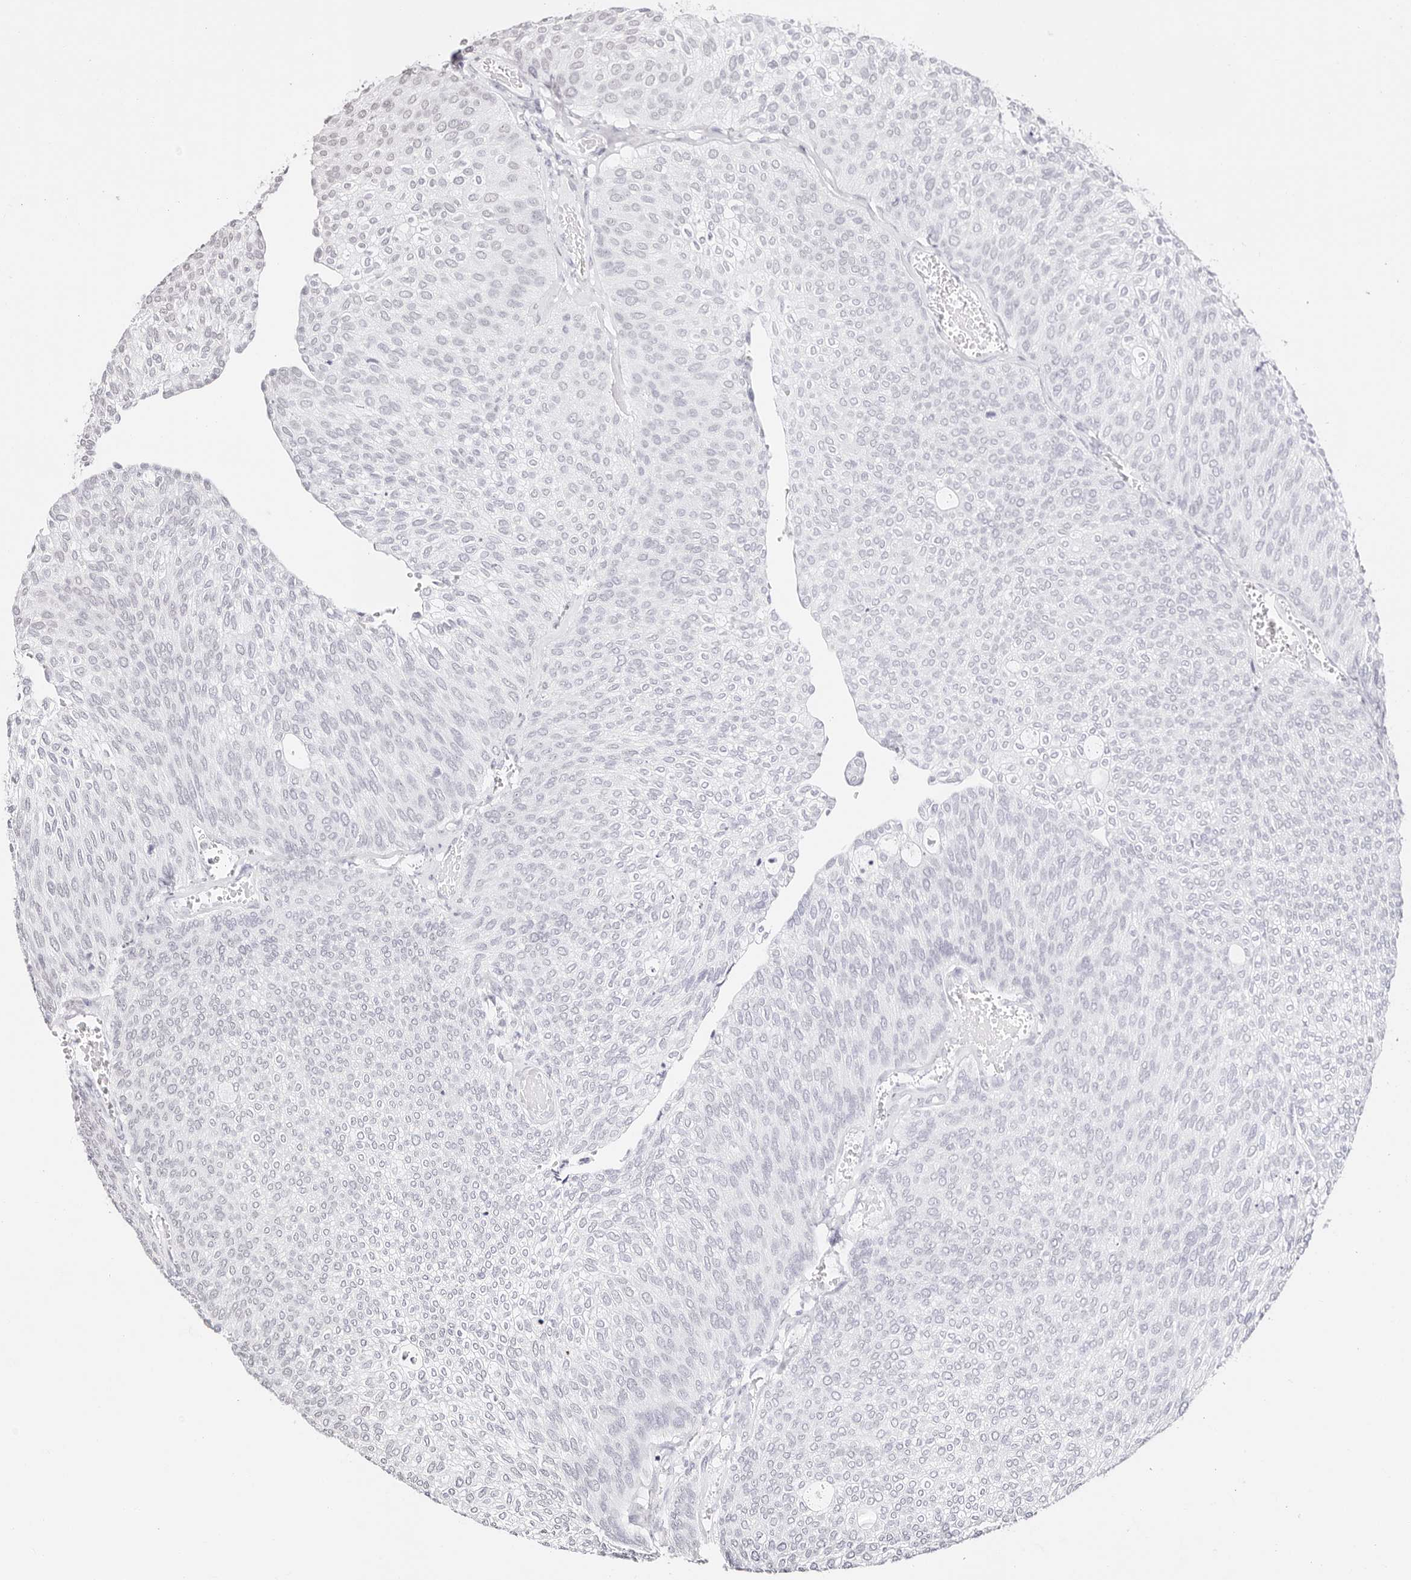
{"staining": {"intensity": "weak", "quantity": "25%-75%", "location": "nuclear"}, "tissue": "urothelial cancer", "cell_type": "Tumor cells", "image_type": "cancer", "snomed": [{"axis": "morphology", "description": "Urothelial carcinoma, Low grade"}, {"axis": "topography", "description": "Urinary bladder"}], "caption": "Immunohistochemical staining of human urothelial carcinoma (low-grade) shows low levels of weak nuclear positivity in approximately 25%-75% of tumor cells.", "gene": "TKT", "patient": {"sex": "female", "age": 79}}